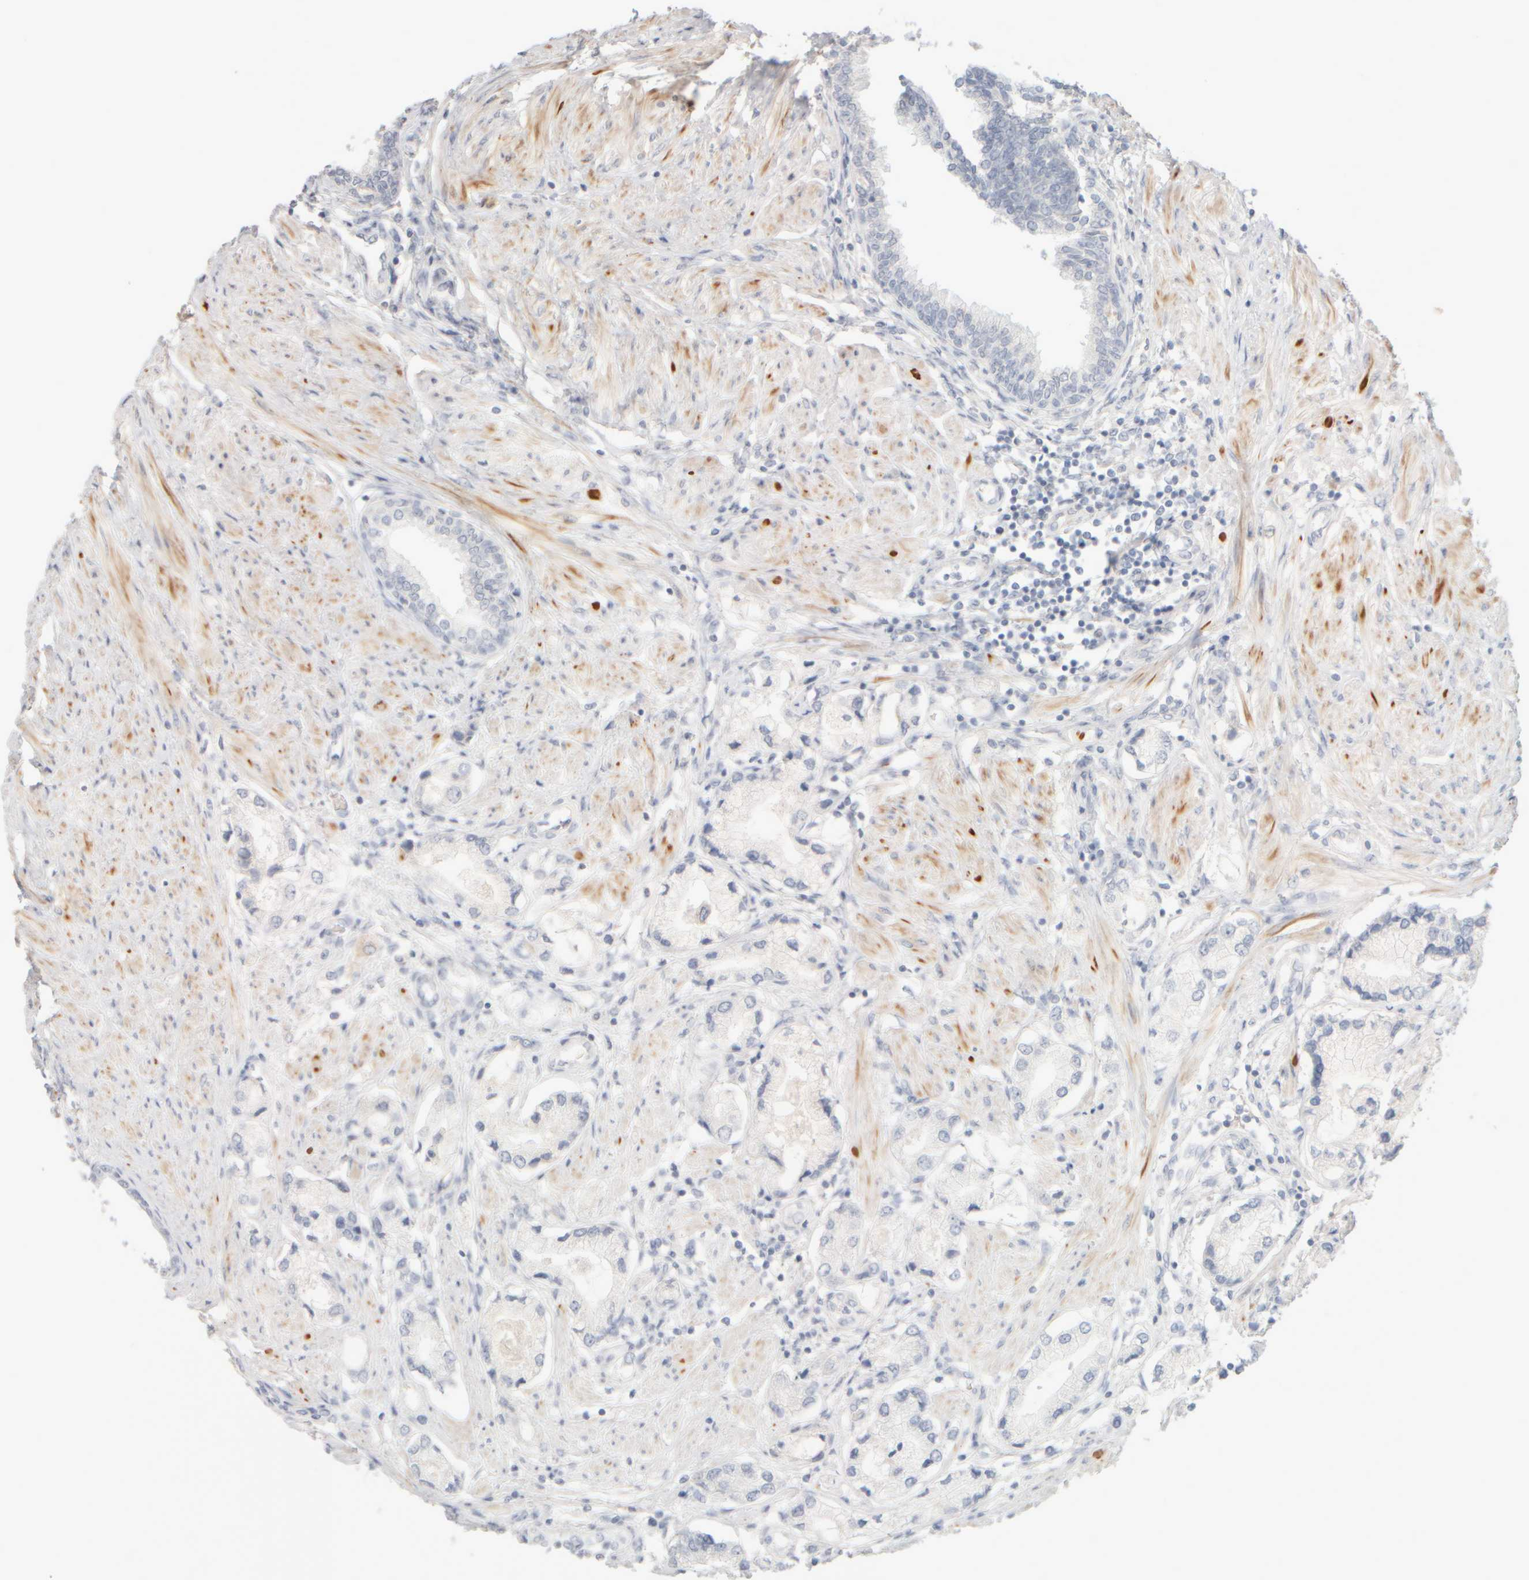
{"staining": {"intensity": "negative", "quantity": "none", "location": "none"}, "tissue": "prostate cancer", "cell_type": "Tumor cells", "image_type": "cancer", "snomed": [{"axis": "morphology", "description": "Adenocarcinoma, Low grade"}, {"axis": "topography", "description": "Prostate"}], "caption": "The histopathology image displays no significant staining in tumor cells of adenocarcinoma (low-grade) (prostate).", "gene": "ZNF112", "patient": {"sex": "male", "age": 71}}